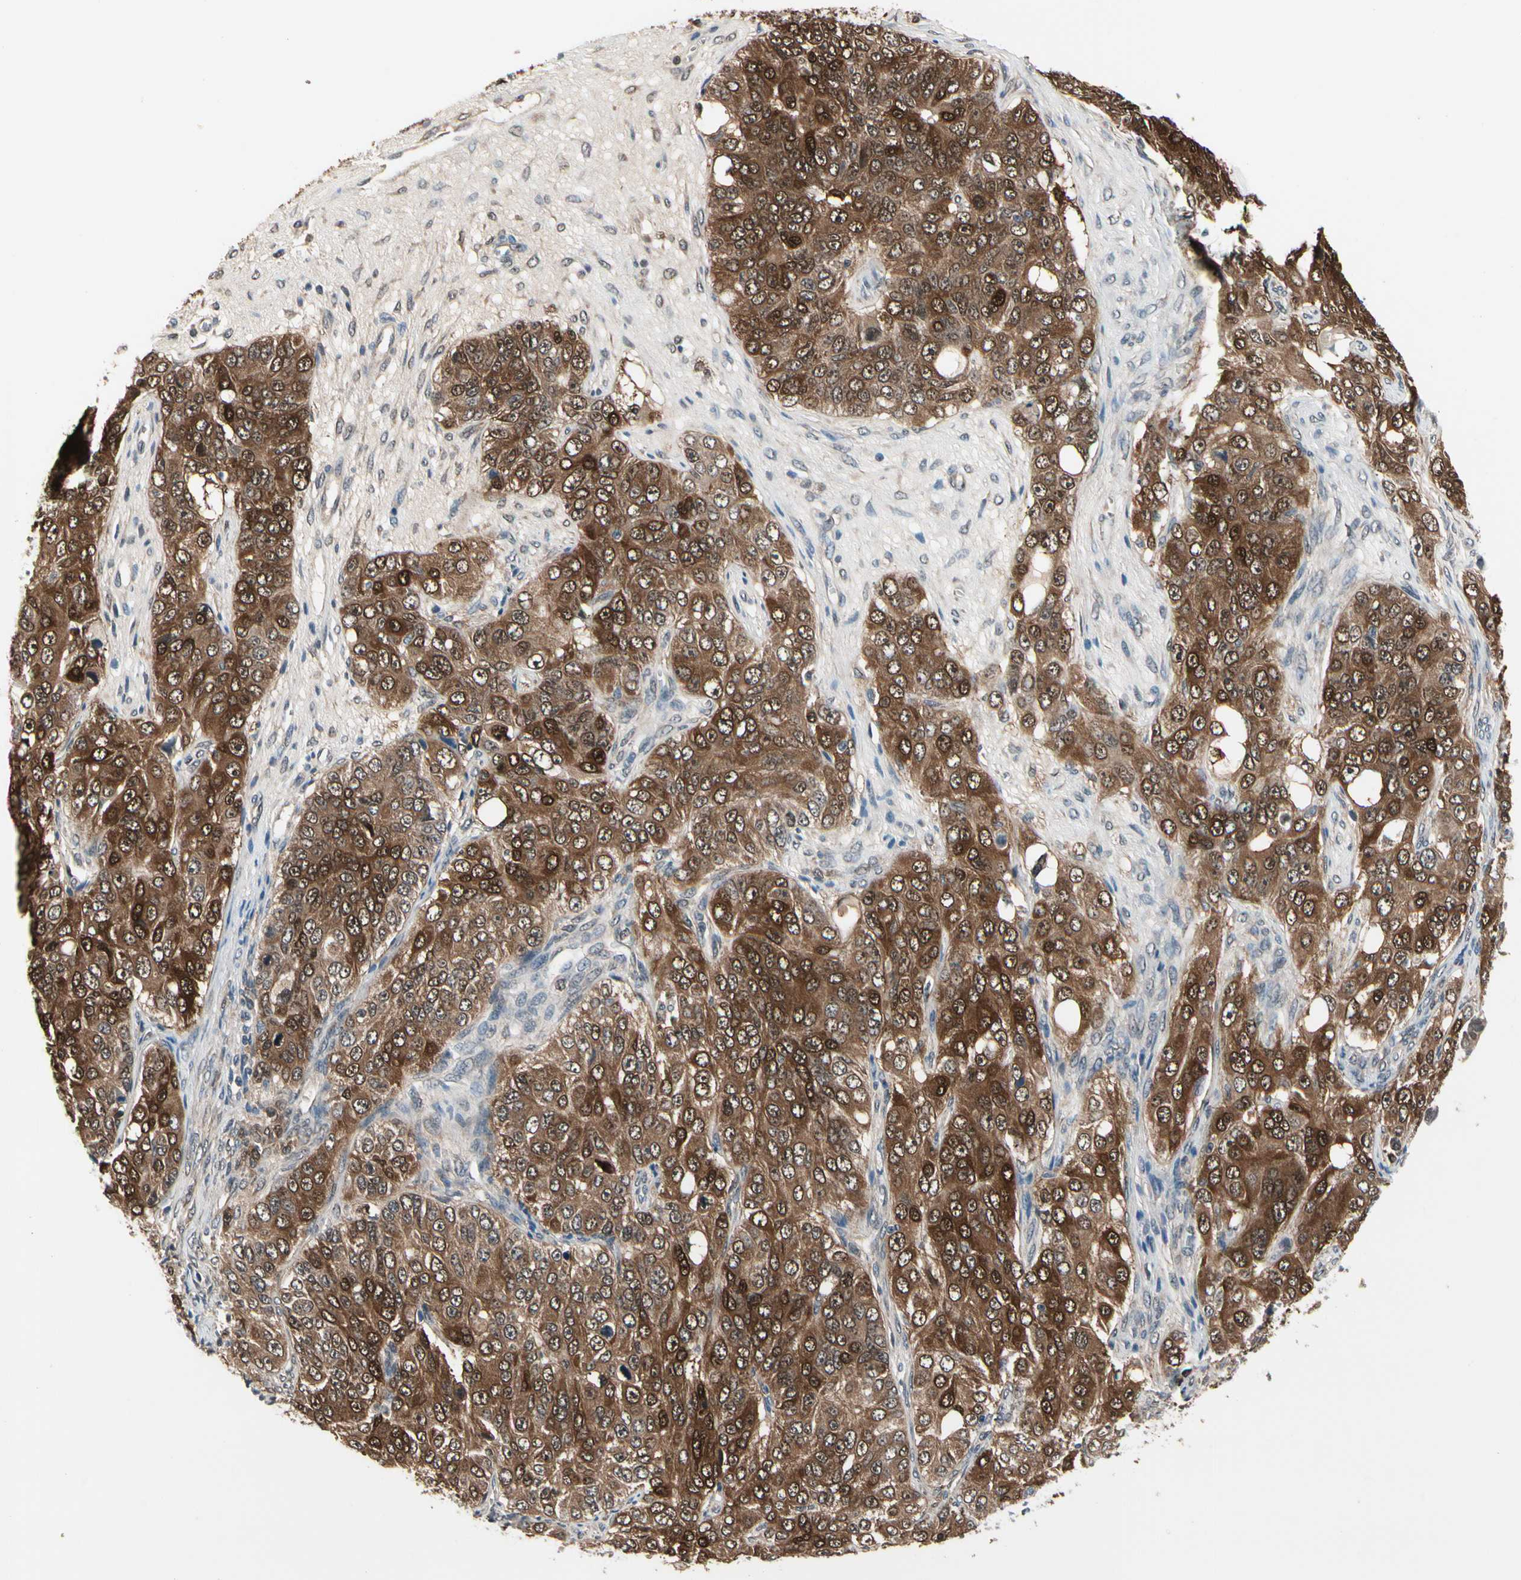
{"staining": {"intensity": "strong", "quantity": ">75%", "location": "cytoplasmic/membranous,nuclear"}, "tissue": "ovarian cancer", "cell_type": "Tumor cells", "image_type": "cancer", "snomed": [{"axis": "morphology", "description": "Carcinoma, endometroid"}, {"axis": "topography", "description": "Ovary"}], "caption": "The immunohistochemical stain shows strong cytoplasmic/membranous and nuclear staining in tumor cells of ovarian endometroid carcinoma tissue.", "gene": "PRDX6", "patient": {"sex": "female", "age": 51}}